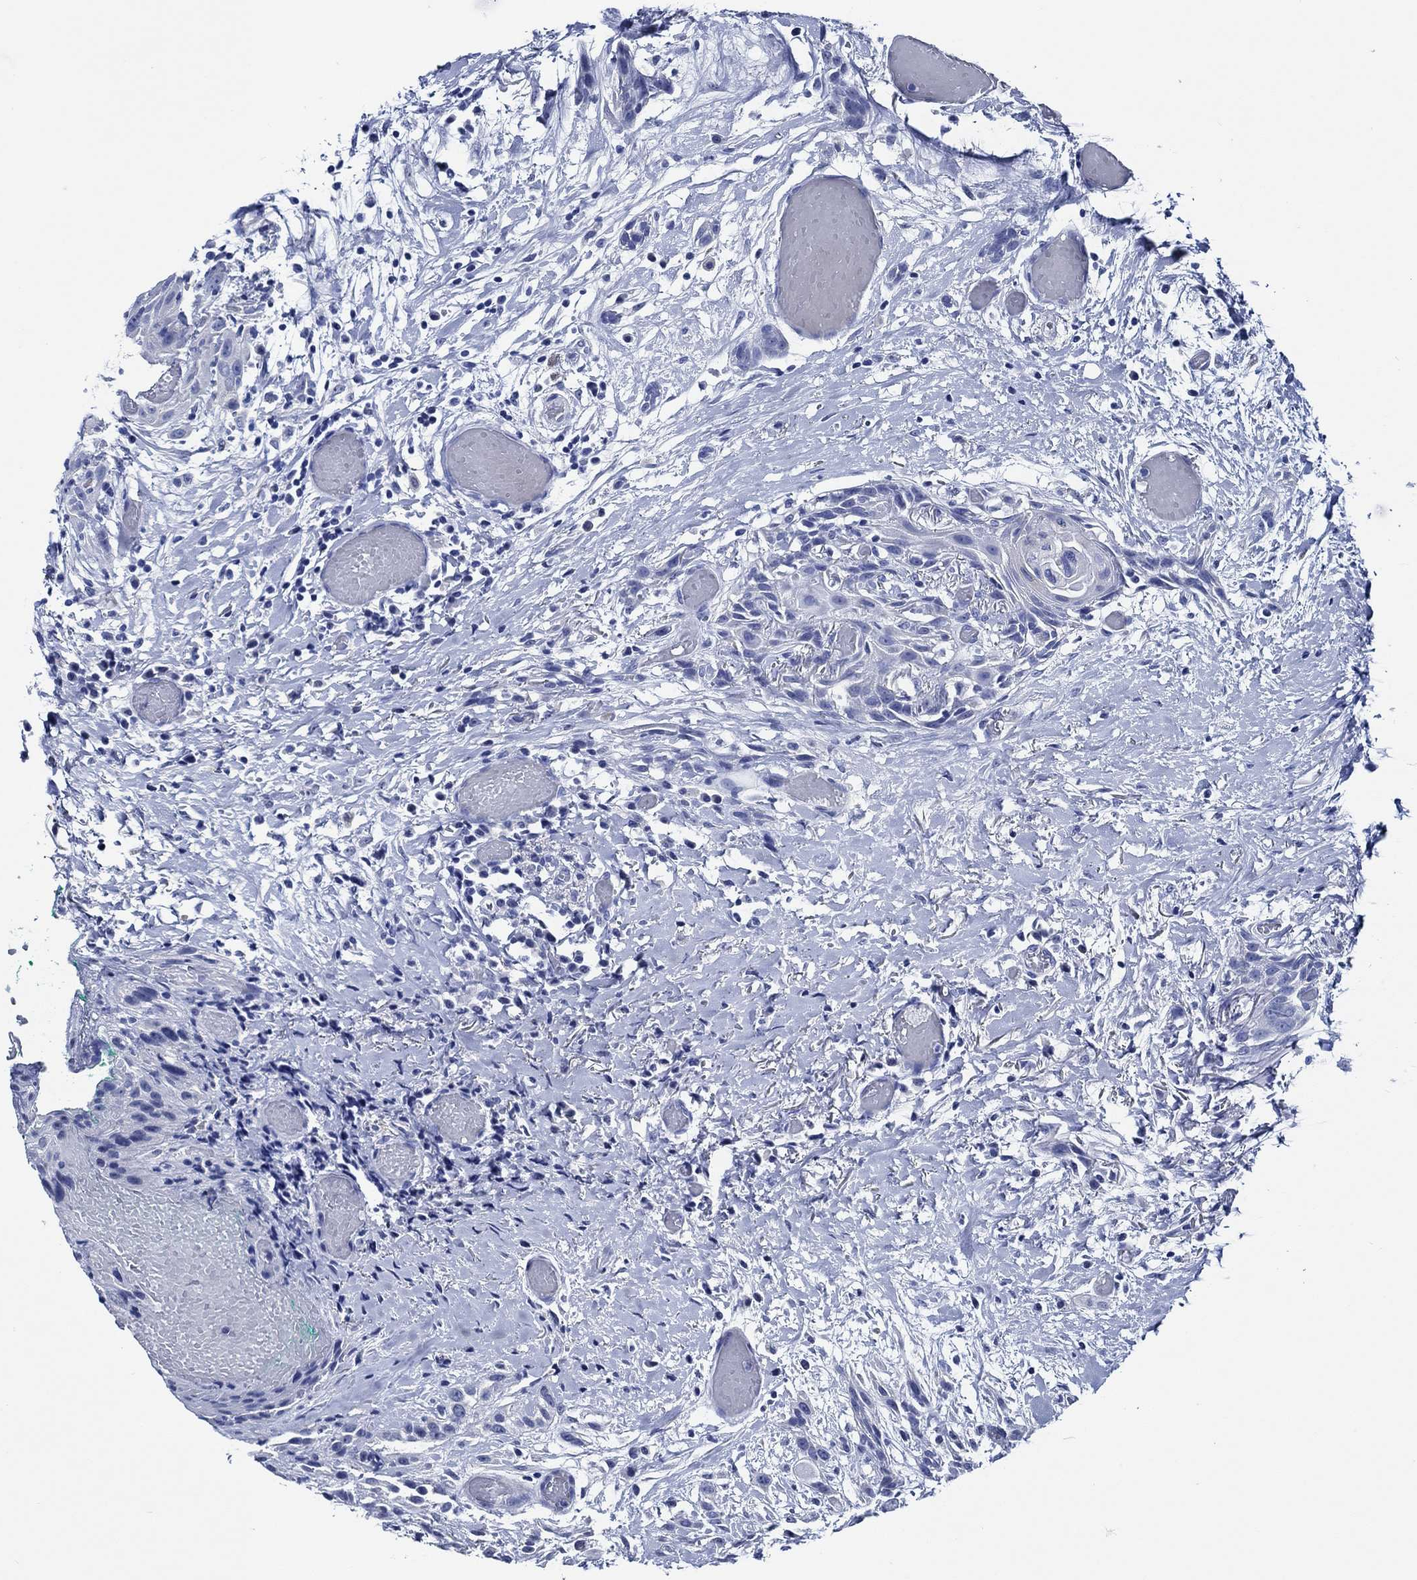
{"staining": {"intensity": "negative", "quantity": "none", "location": "none"}, "tissue": "head and neck cancer", "cell_type": "Tumor cells", "image_type": "cancer", "snomed": [{"axis": "morphology", "description": "Normal tissue, NOS"}, {"axis": "morphology", "description": "Squamous cell carcinoma, NOS"}, {"axis": "topography", "description": "Oral tissue"}, {"axis": "topography", "description": "Salivary gland"}, {"axis": "topography", "description": "Head-Neck"}], "caption": "Micrograph shows no significant protein expression in tumor cells of squamous cell carcinoma (head and neck).", "gene": "WDR62", "patient": {"sex": "female", "age": 62}}